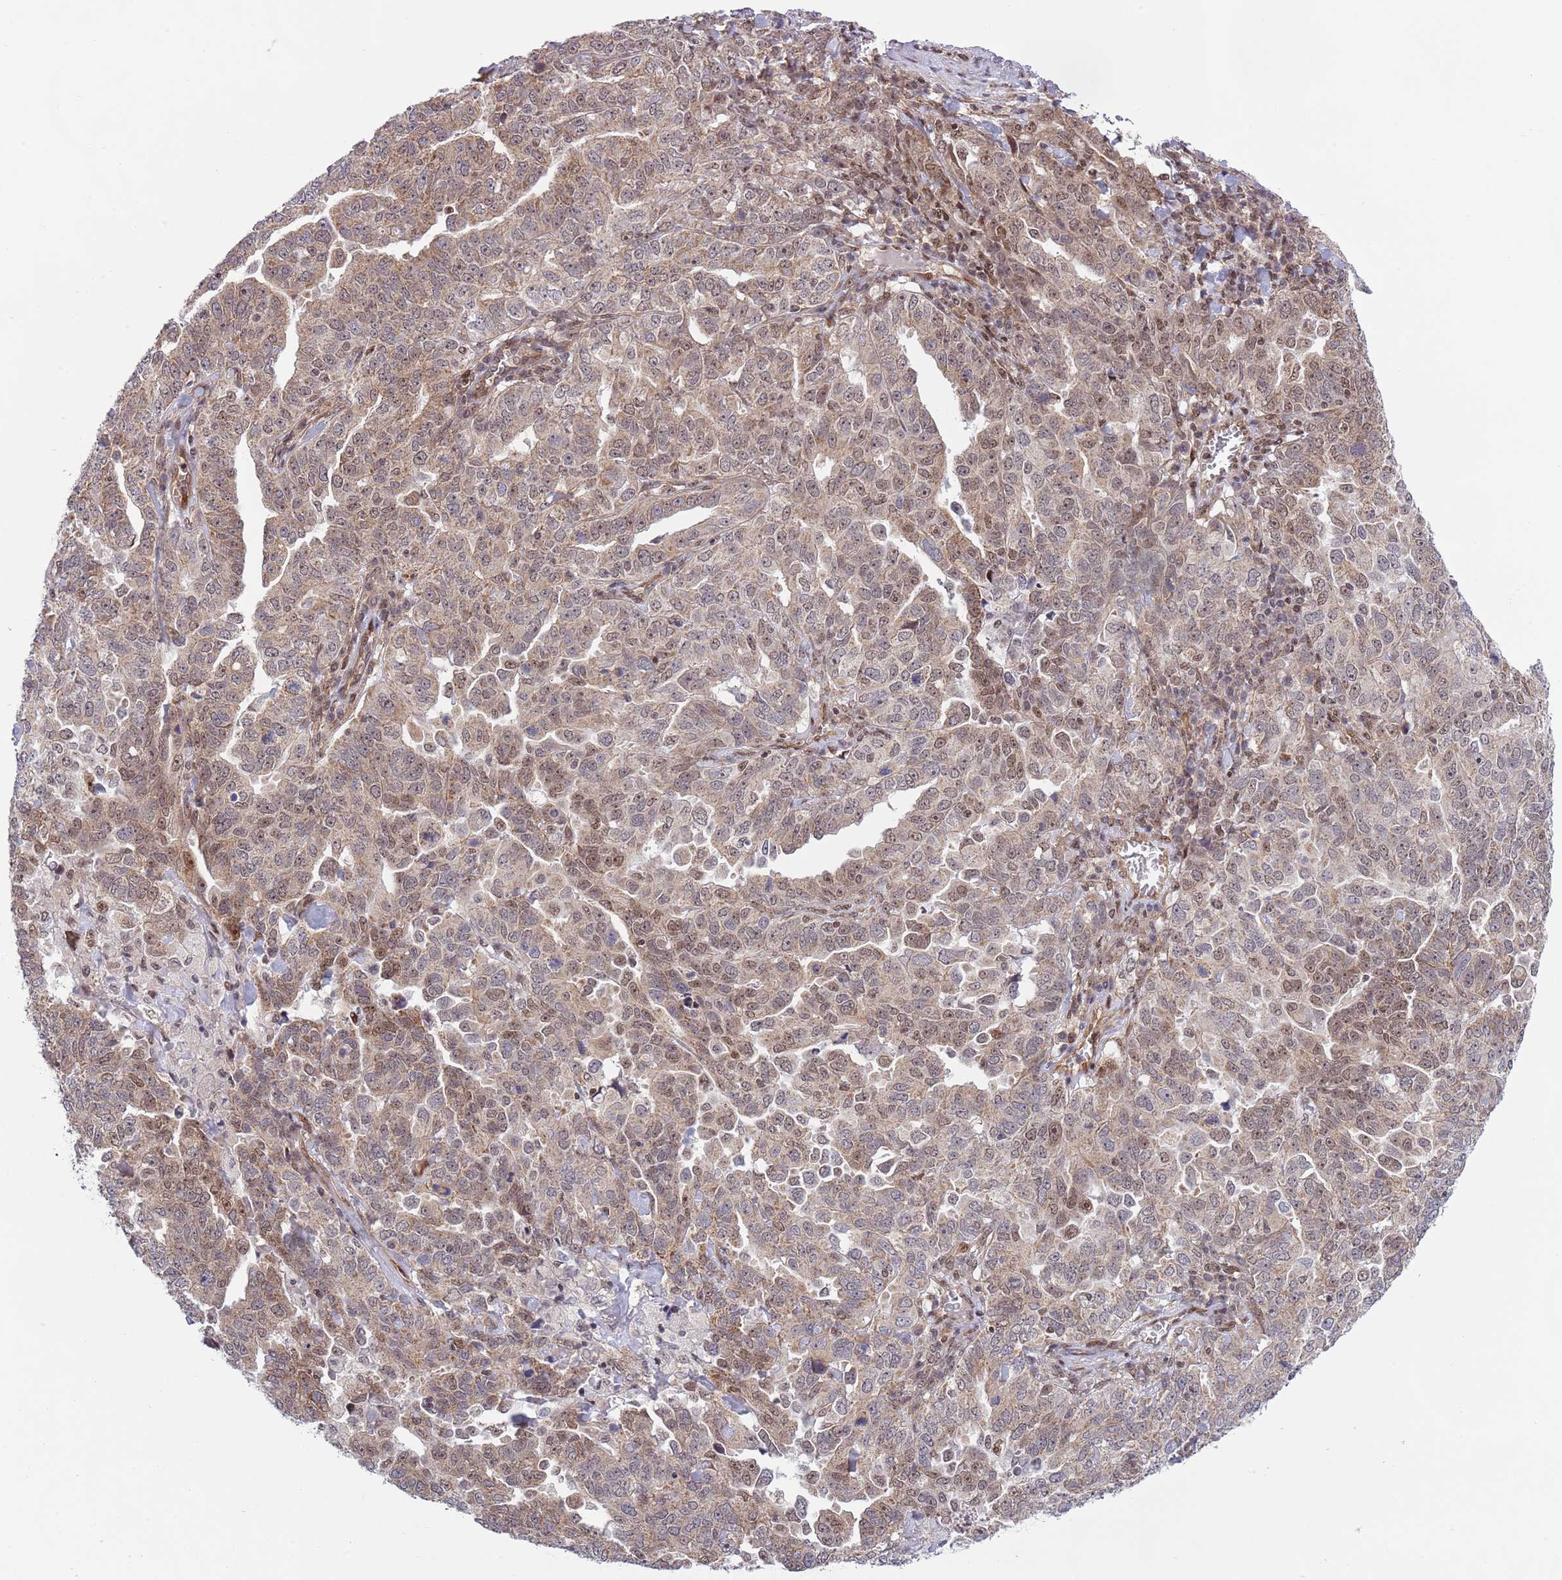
{"staining": {"intensity": "weak", "quantity": "25%-75%", "location": "cytoplasmic/membranous,nuclear"}, "tissue": "ovarian cancer", "cell_type": "Tumor cells", "image_type": "cancer", "snomed": [{"axis": "morphology", "description": "Carcinoma, endometroid"}, {"axis": "topography", "description": "Ovary"}], "caption": "Protein expression analysis of human ovarian cancer reveals weak cytoplasmic/membranous and nuclear staining in about 25%-75% of tumor cells.", "gene": "TBX10", "patient": {"sex": "female", "age": 62}}